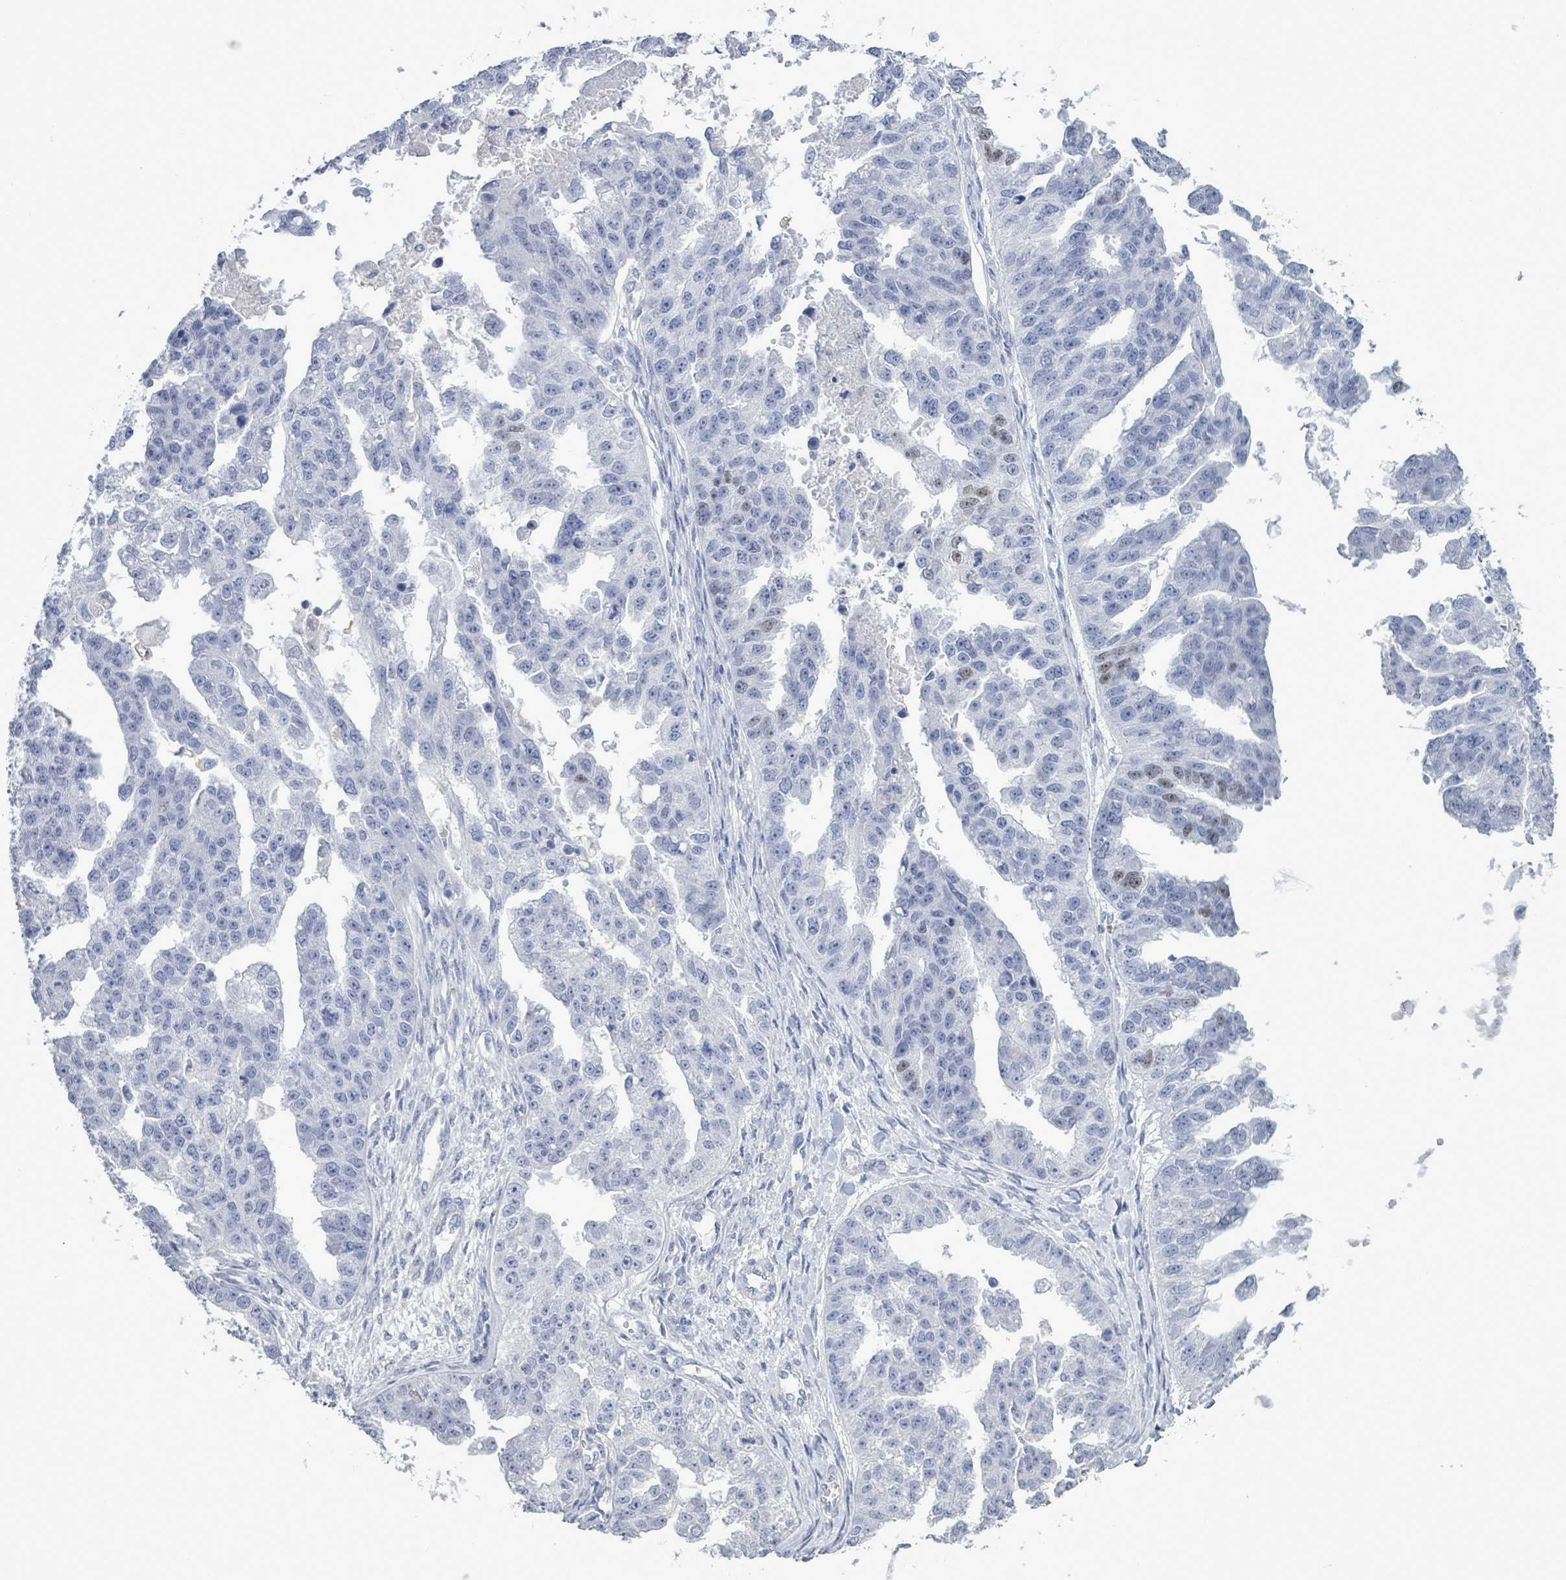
{"staining": {"intensity": "negative", "quantity": "none", "location": "none"}, "tissue": "ovarian cancer", "cell_type": "Tumor cells", "image_type": "cancer", "snomed": [{"axis": "morphology", "description": "Cystadenocarcinoma, serous, NOS"}, {"axis": "topography", "description": "Ovary"}], "caption": "Ovarian serous cystadenocarcinoma was stained to show a protein in brown. There is no significant staining in tumor cells.", "gene": "CT45A5", "patient": {"sex": "female", "age": 58}}